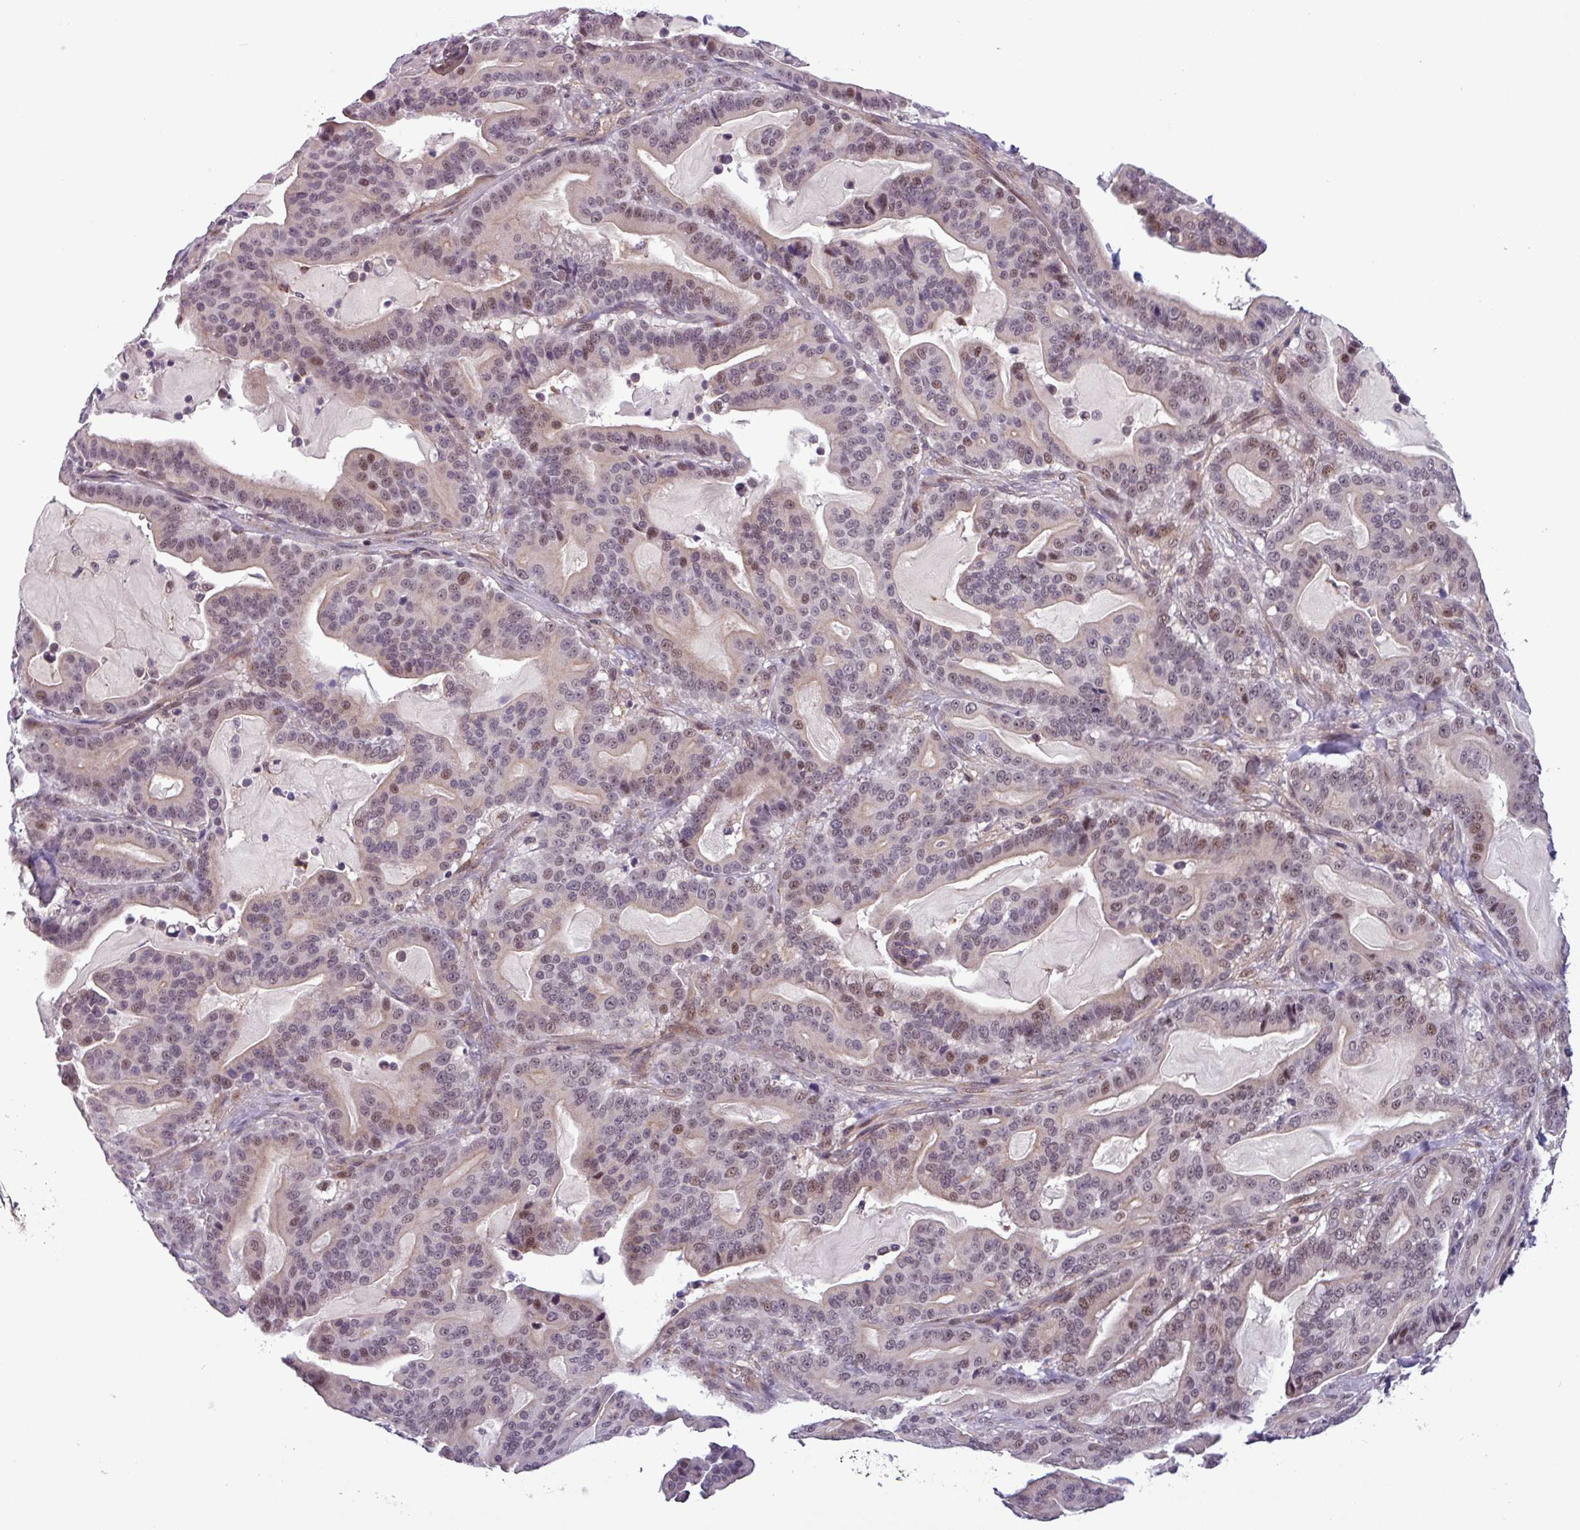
{"staining": {"intensity": "moderate", "quantity": "<25%", "location": "nuclear"}, "tissue": "pancreatic cancer", "cell_type": "Tumor cells", "image_type": "cancer", "snomed": [{"axis": "morphology", "description": "Adenocarcinoma, NOS"}, {"axis": "topography", "description": "Pancreas"}], "caption": "Pancreatic cancer tissue shows moderate nuclear staining in about <25% of tumor cells", "gene": "NPFFR1", "patient": {"sex": "male", "age": 63}}